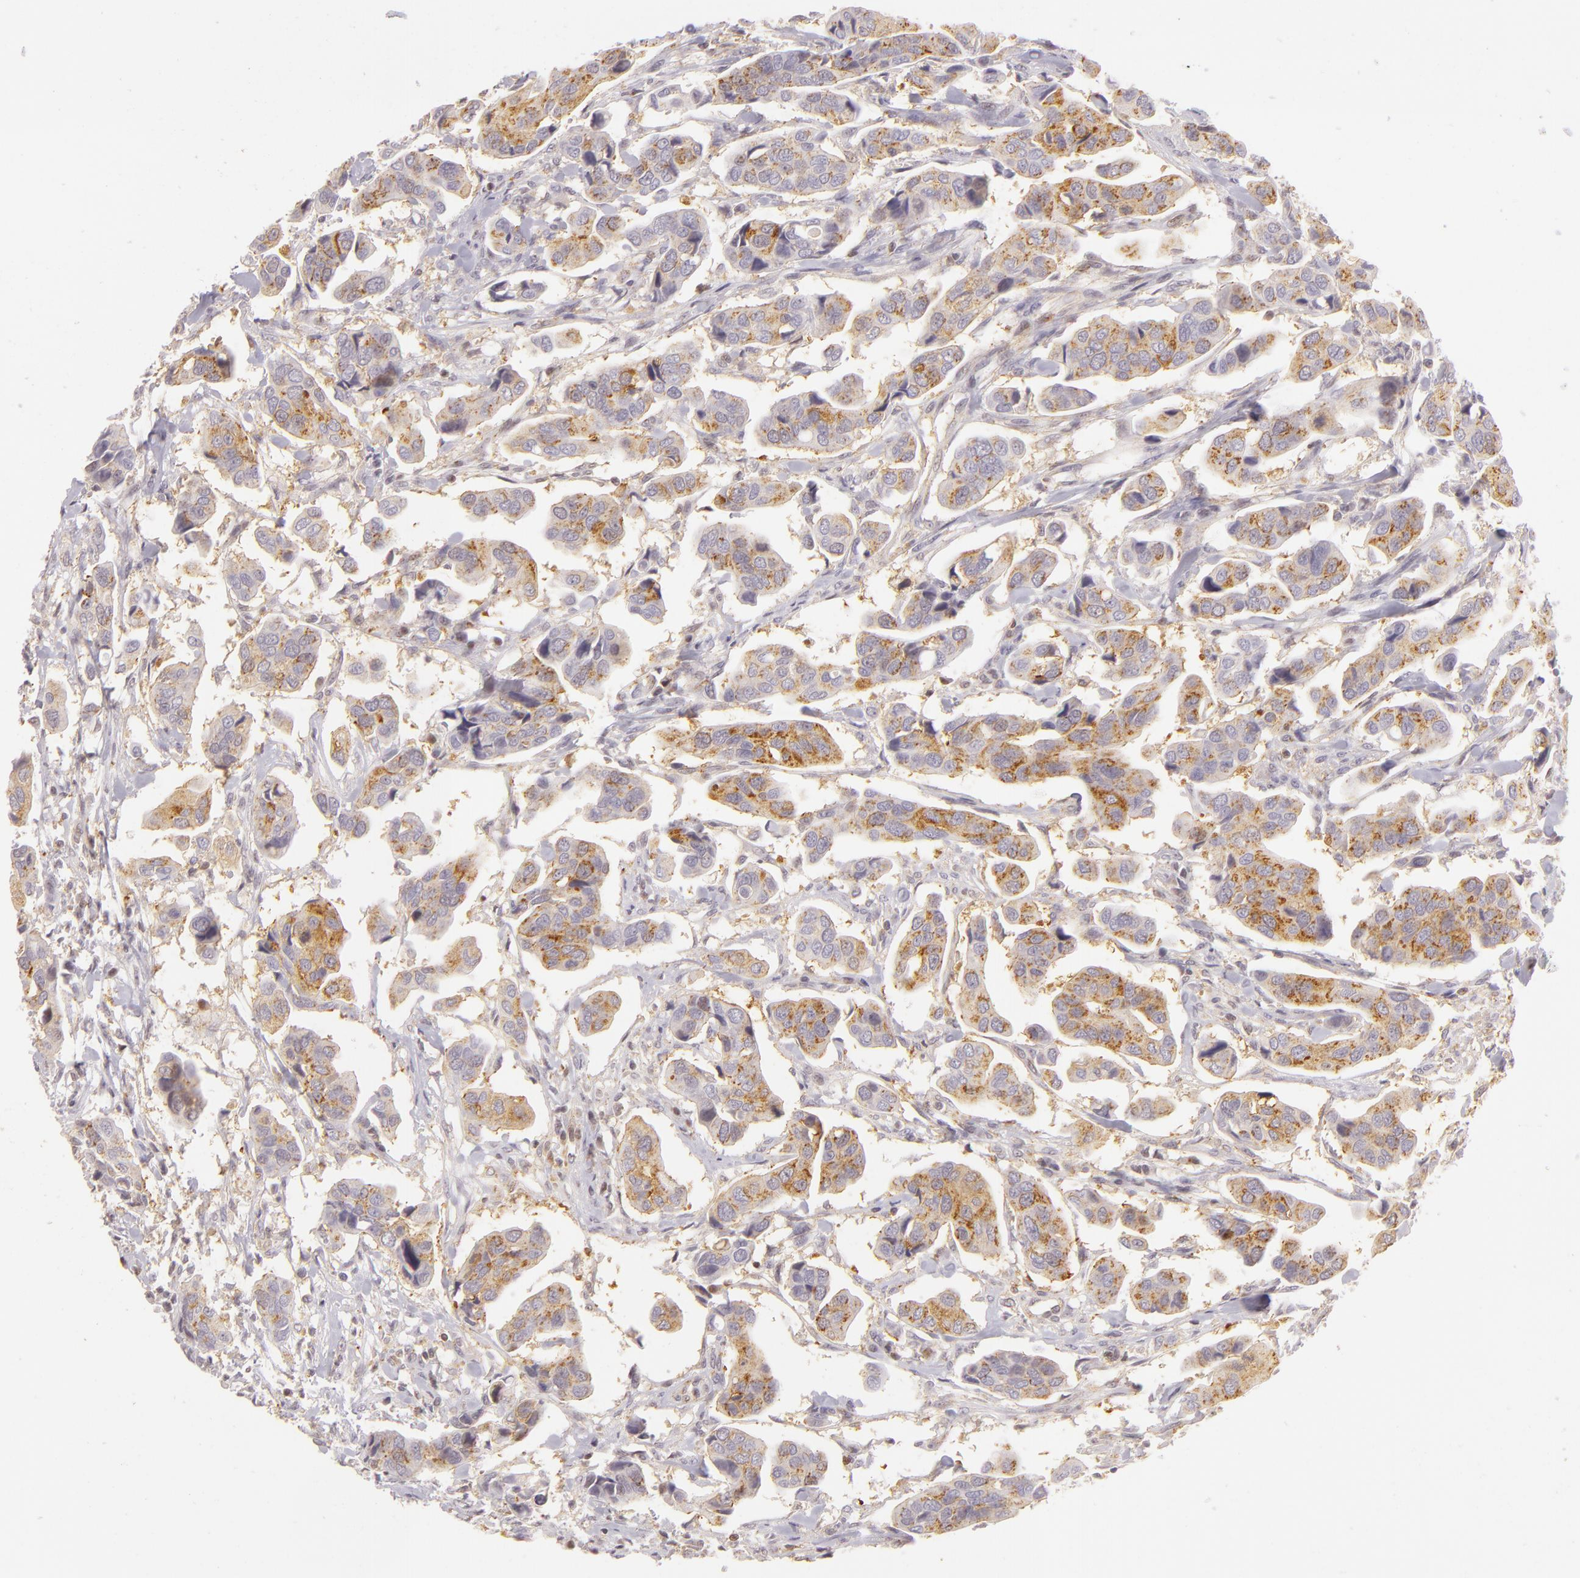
{"staining": {"intensity": "moderate", "quantity": "25%-75%", "location": "cytoplasmic/membranous"}, "tissue": "urothelial cancer", "cell_type": "Tumor cells", "image_type": "cancer", "snomed": [{"axis": "morphology", "description": "Adenocarcinoma, NOS"}, {"axis": "topography", "description": "Urinary bladder"}], "caption": "The histopathology image displays staining of adenocarcinoma, revealing moderate cytoplasmic/membranous protein positivity (brown color) within tumor cells.", "gene": "IMPDH1", "patient": {"sex": "male", "age": 61}}